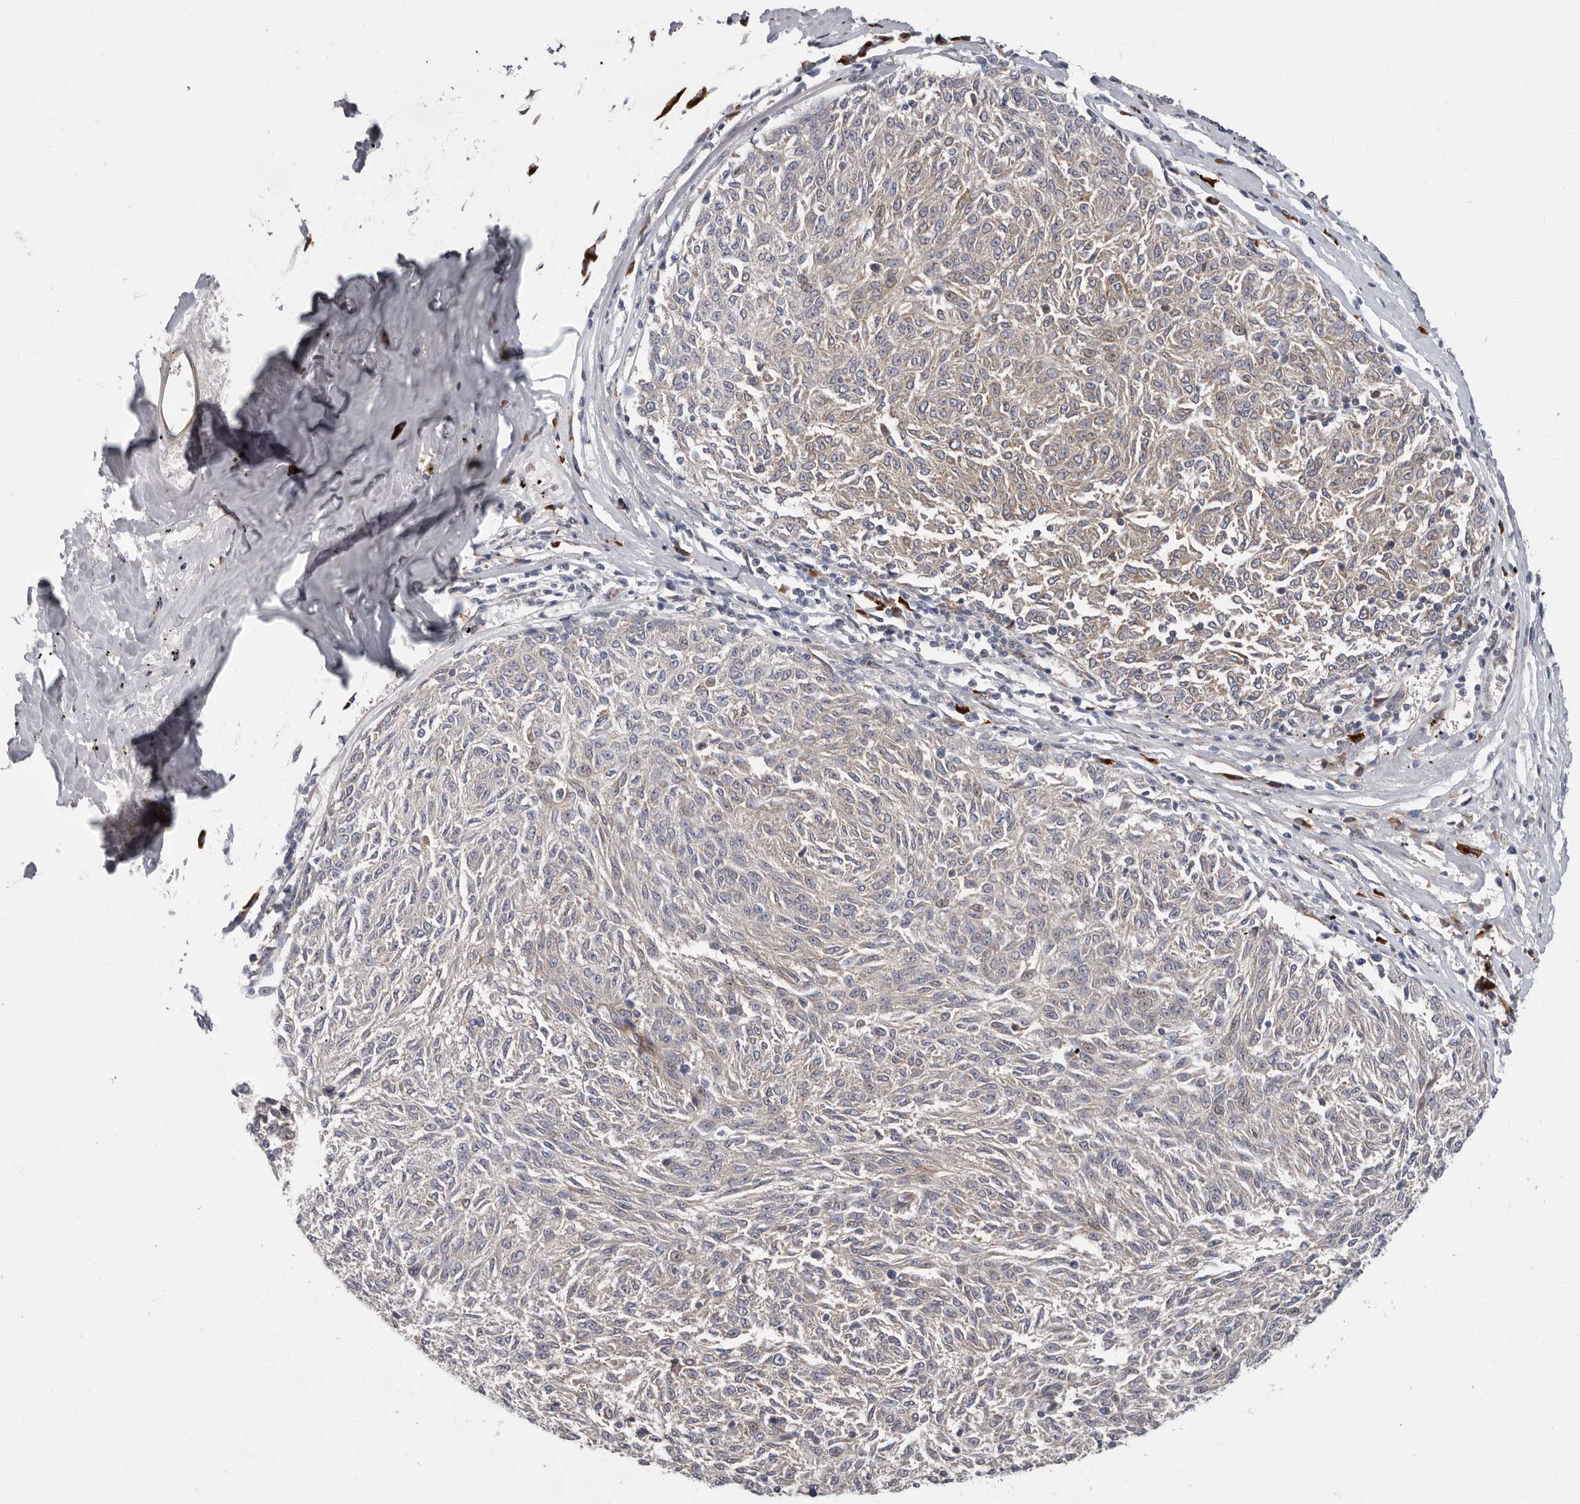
{"staining": {"intensity": "negative", "quantity": "none", "location": "none"}, "tissue": "melanoma", "cell_type": "Tumor cells", "image_type": "cancer", "snomed": [{"axis": "morphology", "description": "Malignant melanoma, NOS"}, {"axis": "topography", "description": "Skin"}], "caption": "Protein analysis of malignant melanoma demonstrates no significant expression in tumor cells.", "gene": "ATXN3L", "patient": {"sex": "female", "age": 72}}